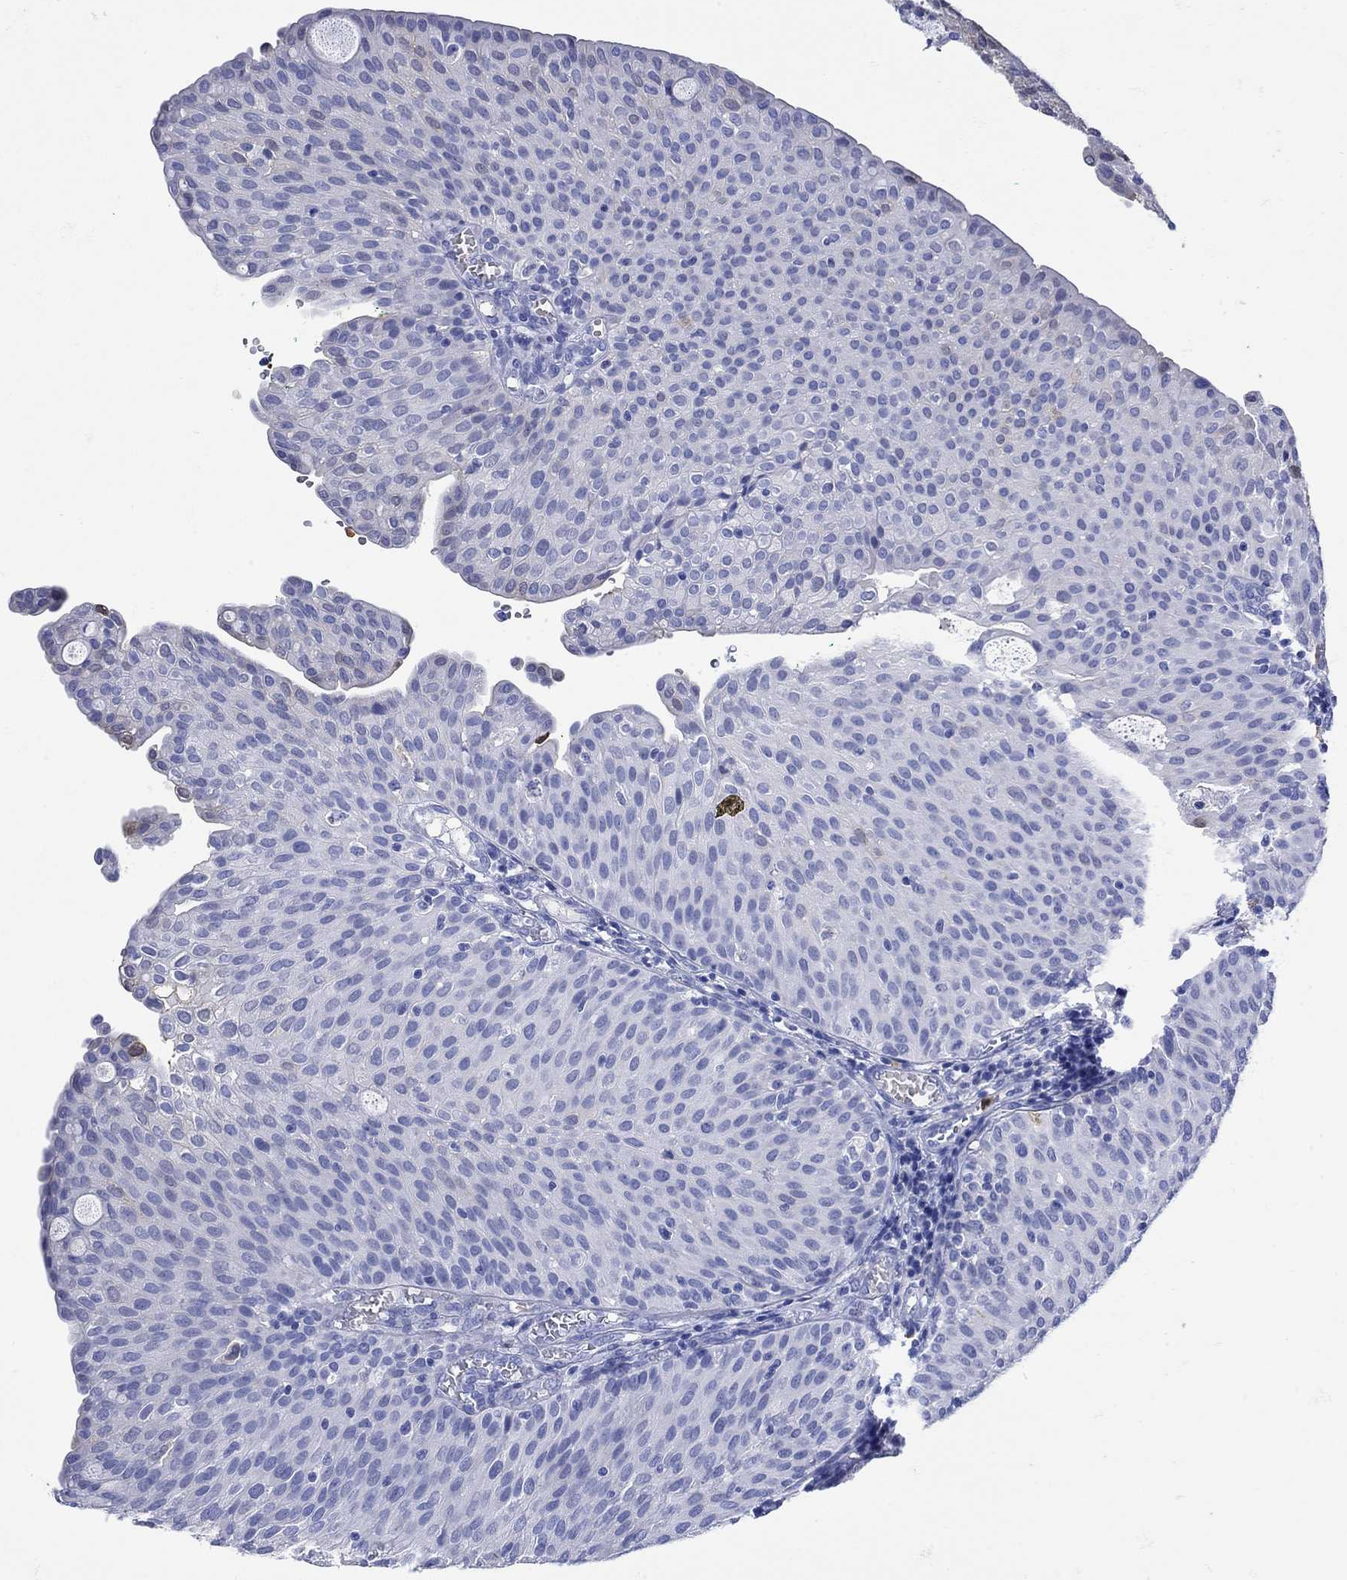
{"staining": {"intensity": "negative", "quantity": "none", "location": "none"}, "tissue": "urothelial cancer", "cell_type": "Tumor cells", "image_type": "cancer", "snomed": [{"axis": "morphology", "description": "Urothelial carcinoma, Low grade"}, {"axis": "topography", "description": "Urinary bladder"}], "caption": "This is an IHC histopathology image of human urothelial cancer. There is no positivity in tumor cells.", "gene": "LINGO3", "patient": {"sex": "male", "age": 54}}